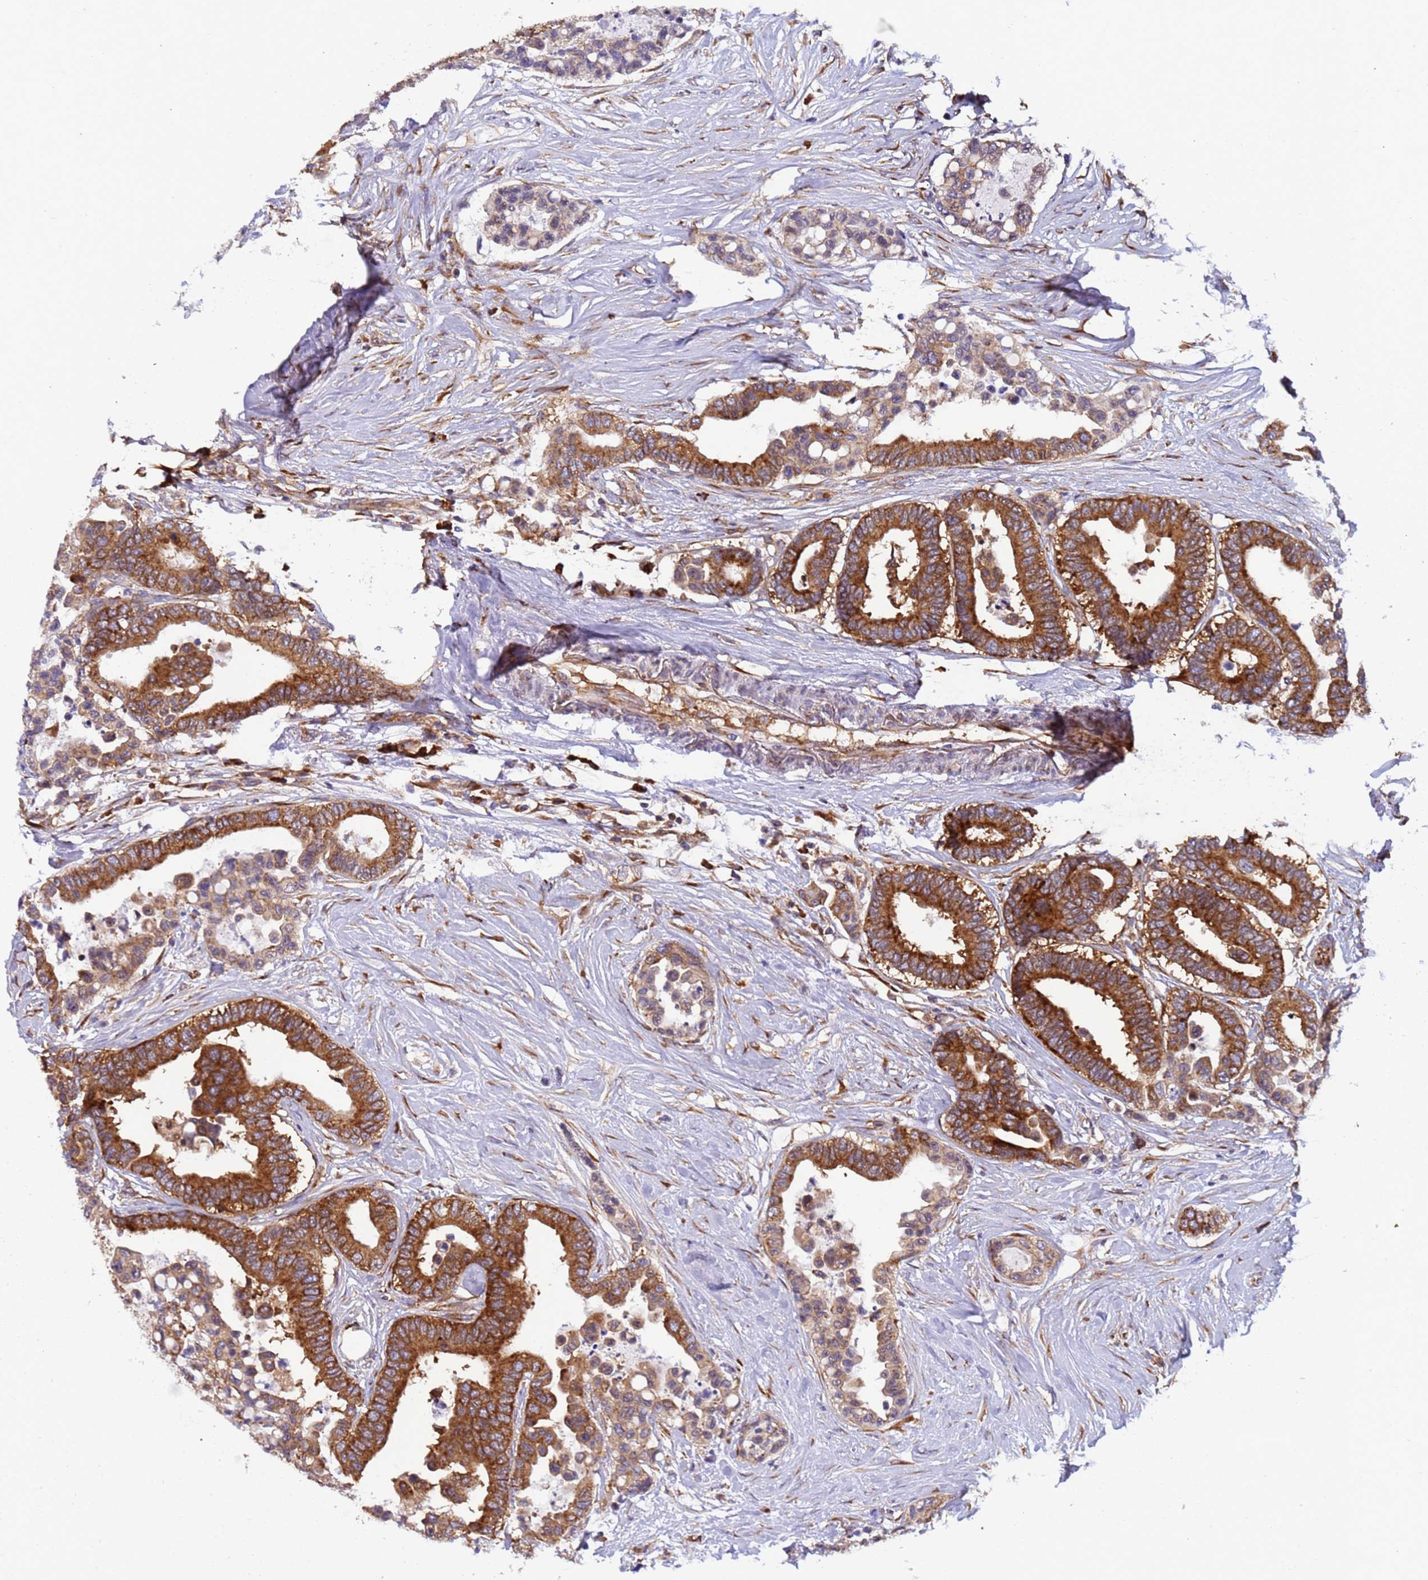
{"staining": {"intensity": "strong", "quantity": ">75%", "location": "cytoplasmic/membranous"}, "tissue": "colorectal cancer", "cell_type": "Tumor cells", "image_type": "cancer", "snomed": [{"axis": "morphology", "description": "Adenocarcinoma, NOS"}, {"axis": "topography", "description": "Colon"}], "caption": "Adenocarcinoma (colorectal) tissue displays strong cytoplasmic/membranous expression in approximately >75% of tumor cells, visualized by immunohistochemistry.", "gene": "RPL36", "patient": {"sex": "male", "age": 82}}